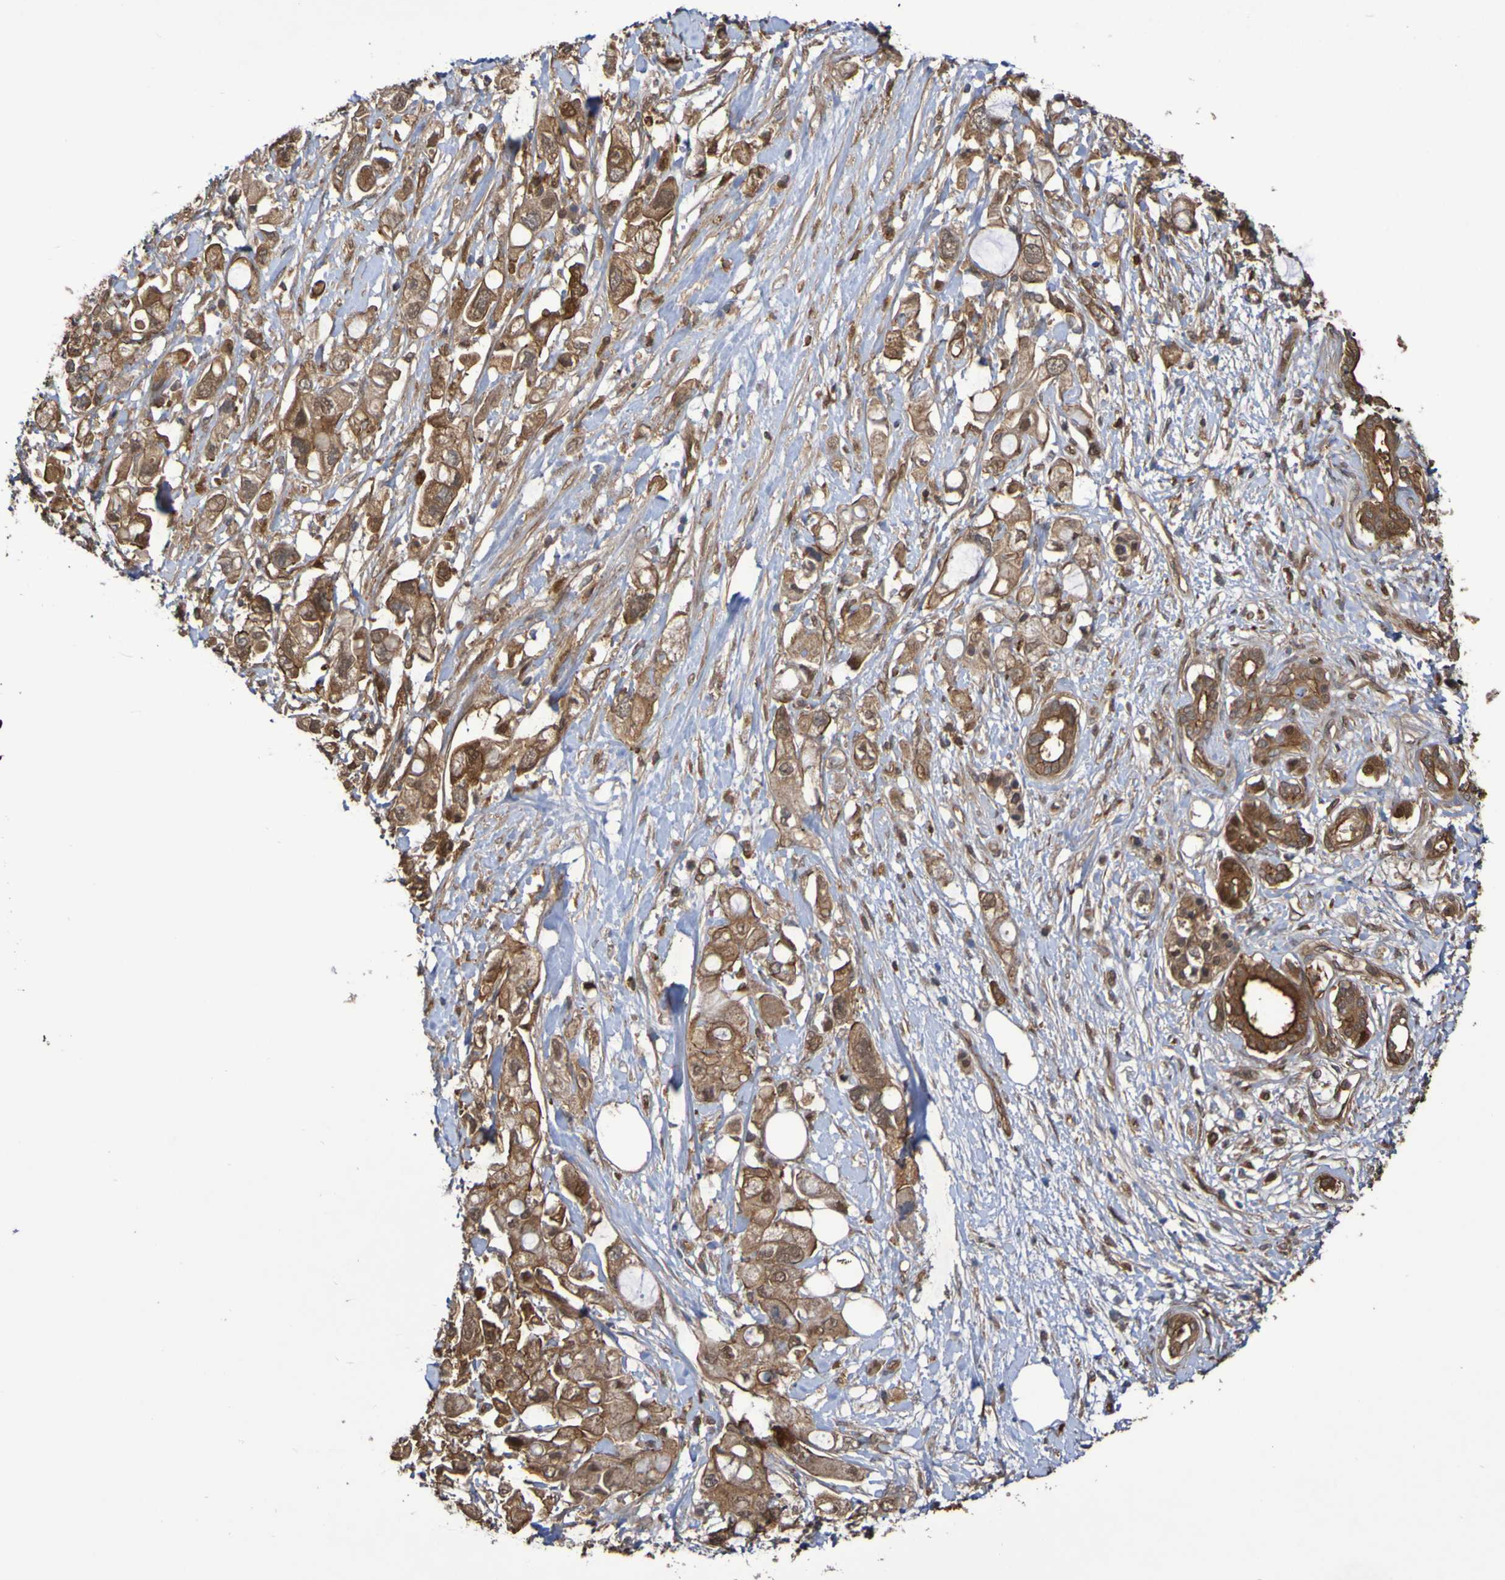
{"staining": {"intensity": "strong", "quantity": ">75%", "location": "cytoplasmic/membranous,nuclear"}, "tissue": "pancreatic cancer", "cell_type": "Tumor cells", "image_type": "cancer", "snomed": [{"axis": "morphology", "description": "Adenocarcinoma, NOS"}, {"axis": "topography", "description": "Pancreas"}], "caption": "Adenocarcinoma (pancreatic) was stained to show a protein in brown. There is high levels of strong cytoplasmic/membranous and nuclear expression in approximately >75% of tumor cells. The staining was performed using DAB, with brown indicating positive protein expression. Nuclei are stained blue with hematoxylin.", "gene": "SERPINB6", "patient": {"sex": "female", "age": 56}}